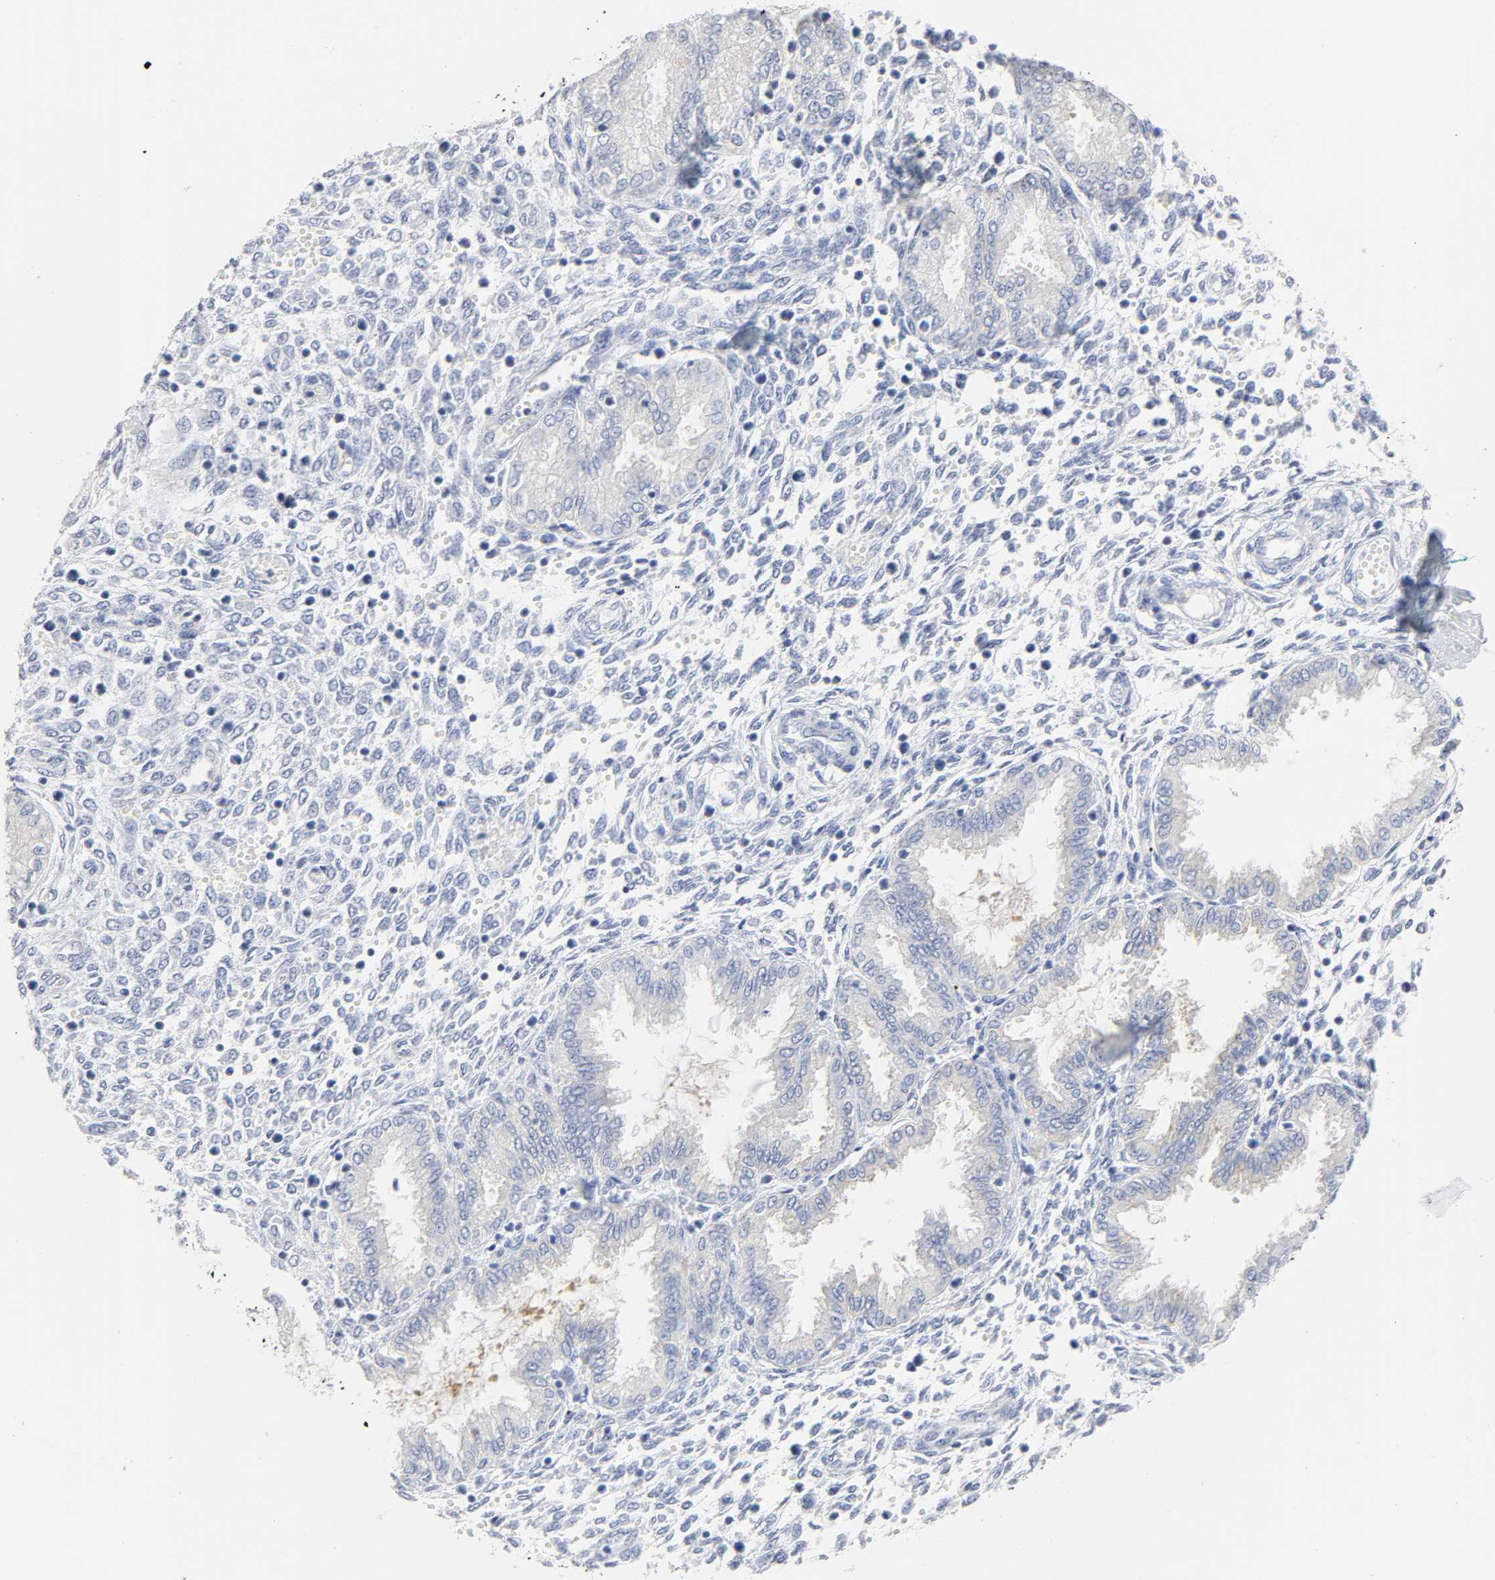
{"staining": {"intensity": "negative", "quantity": "none", "location": "none"}, "tissue": "endometrium", "cell_type": "Cells in endometrial stroma", "image_type": "normal", "snomed": [{"axis": "morphology", "description": "Normal tissue, NOS"}, {"axis": "topography", "description": "Endometrium"}], "caption": "Immunohistochemistry histopathology image of benign endometrium stained for a protein (brown), which exhibits no staining in cells in endometrial stroma.", "gene": "ACP3", "patient": {"sex": "female", "age": 33}}